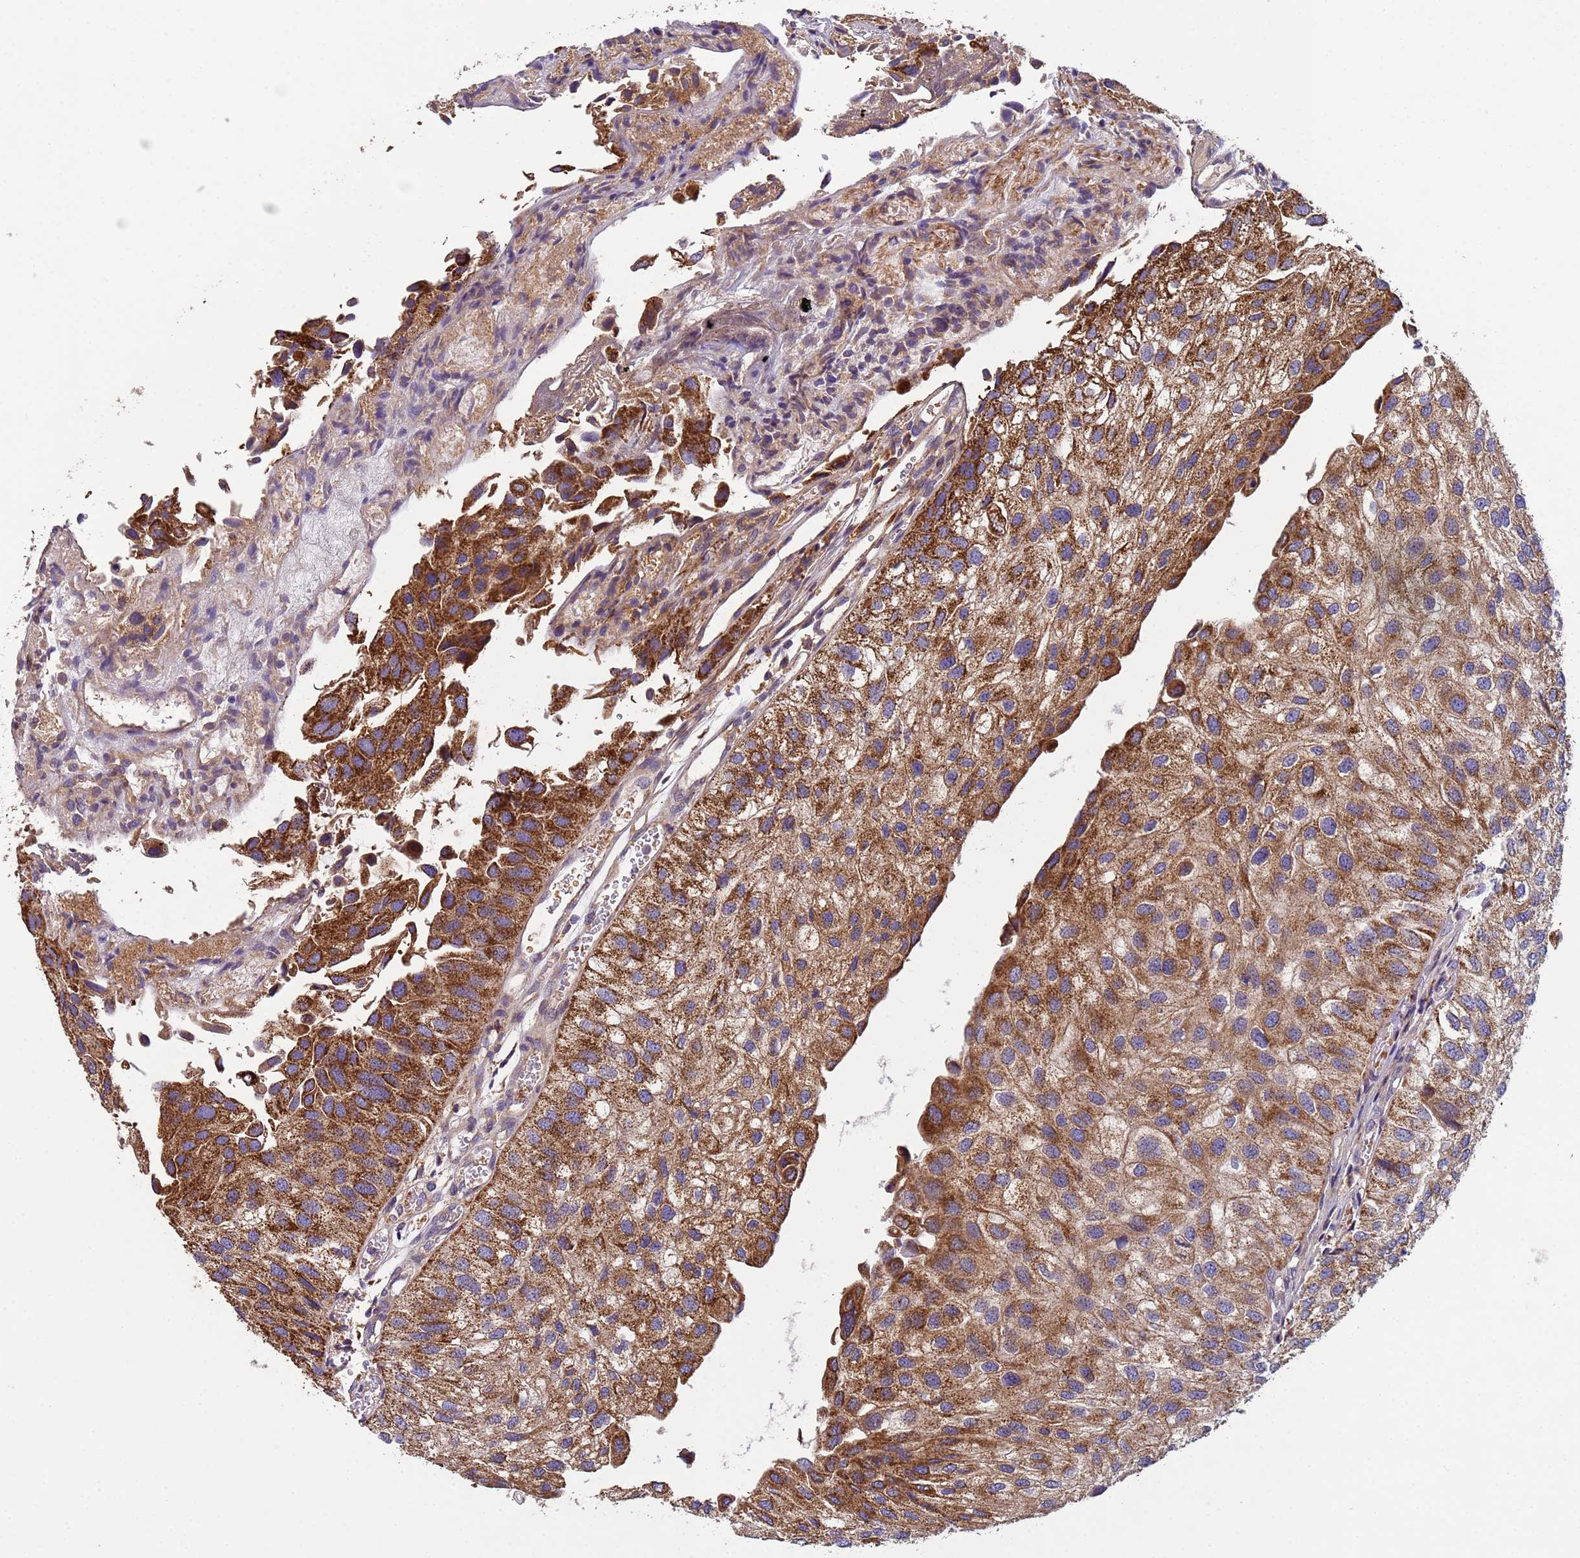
{"staining": {"intensity": "strong", "quantity": ">75%", "location": "cytoplasmic/membranous"}, "tissue": "urothelial cancer", "cell_type": "Tumor cells", "image_type": "cancer", "snomed": [{"axis": "morphology", "description": "Urothelial carcinoma, Low grade"}, {"axis": "topography", "description": "Urinary bladder"}], "caption": "Urothelial cancer tissue displays strong cytoplasmic/membranous staining in approximately >75% of tumor cells", "gene": "RAB10", "patient": {"sex": "female", "age": 89}}